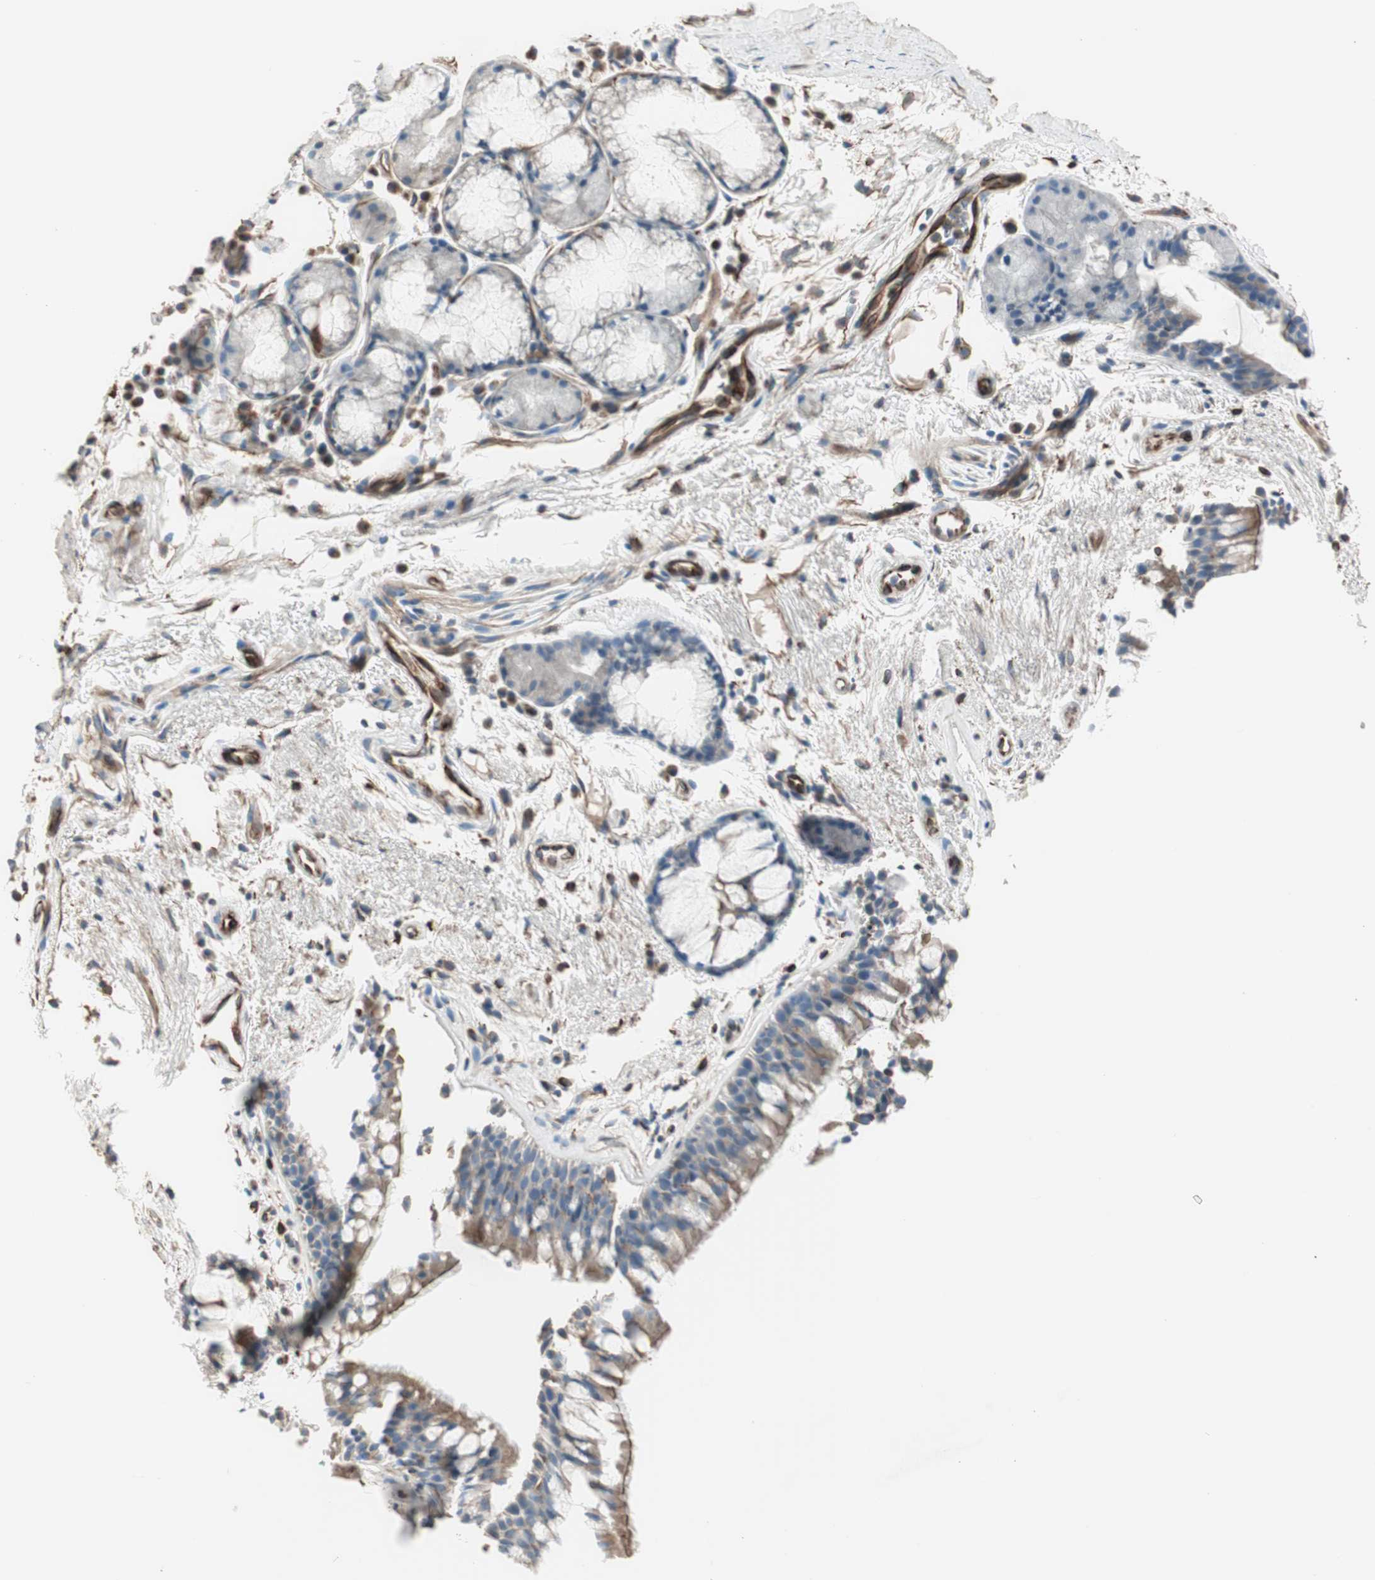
{"staining": {"intensity": "weak", "quantity": ">75%", "location": "cytoplasmic/membranous"}, "tissue": "bronchus", "cell_type": "Respiratory epithelial cells", "image_type": "normal", "snomed": [{"axis": "morphology", "description": "Normal tissue, NOS"}, {"axis": "topography", "description": "Bronchus"}], "caption": "Immunohistochemistry of unremarkable bronchus reveals low levels of weak cytoplasmic/membranous expression in approximately >75% of respiratory epithelial cells.", "gene": "SRCIN1", "patient": {"sex": "female", "age": 54}}